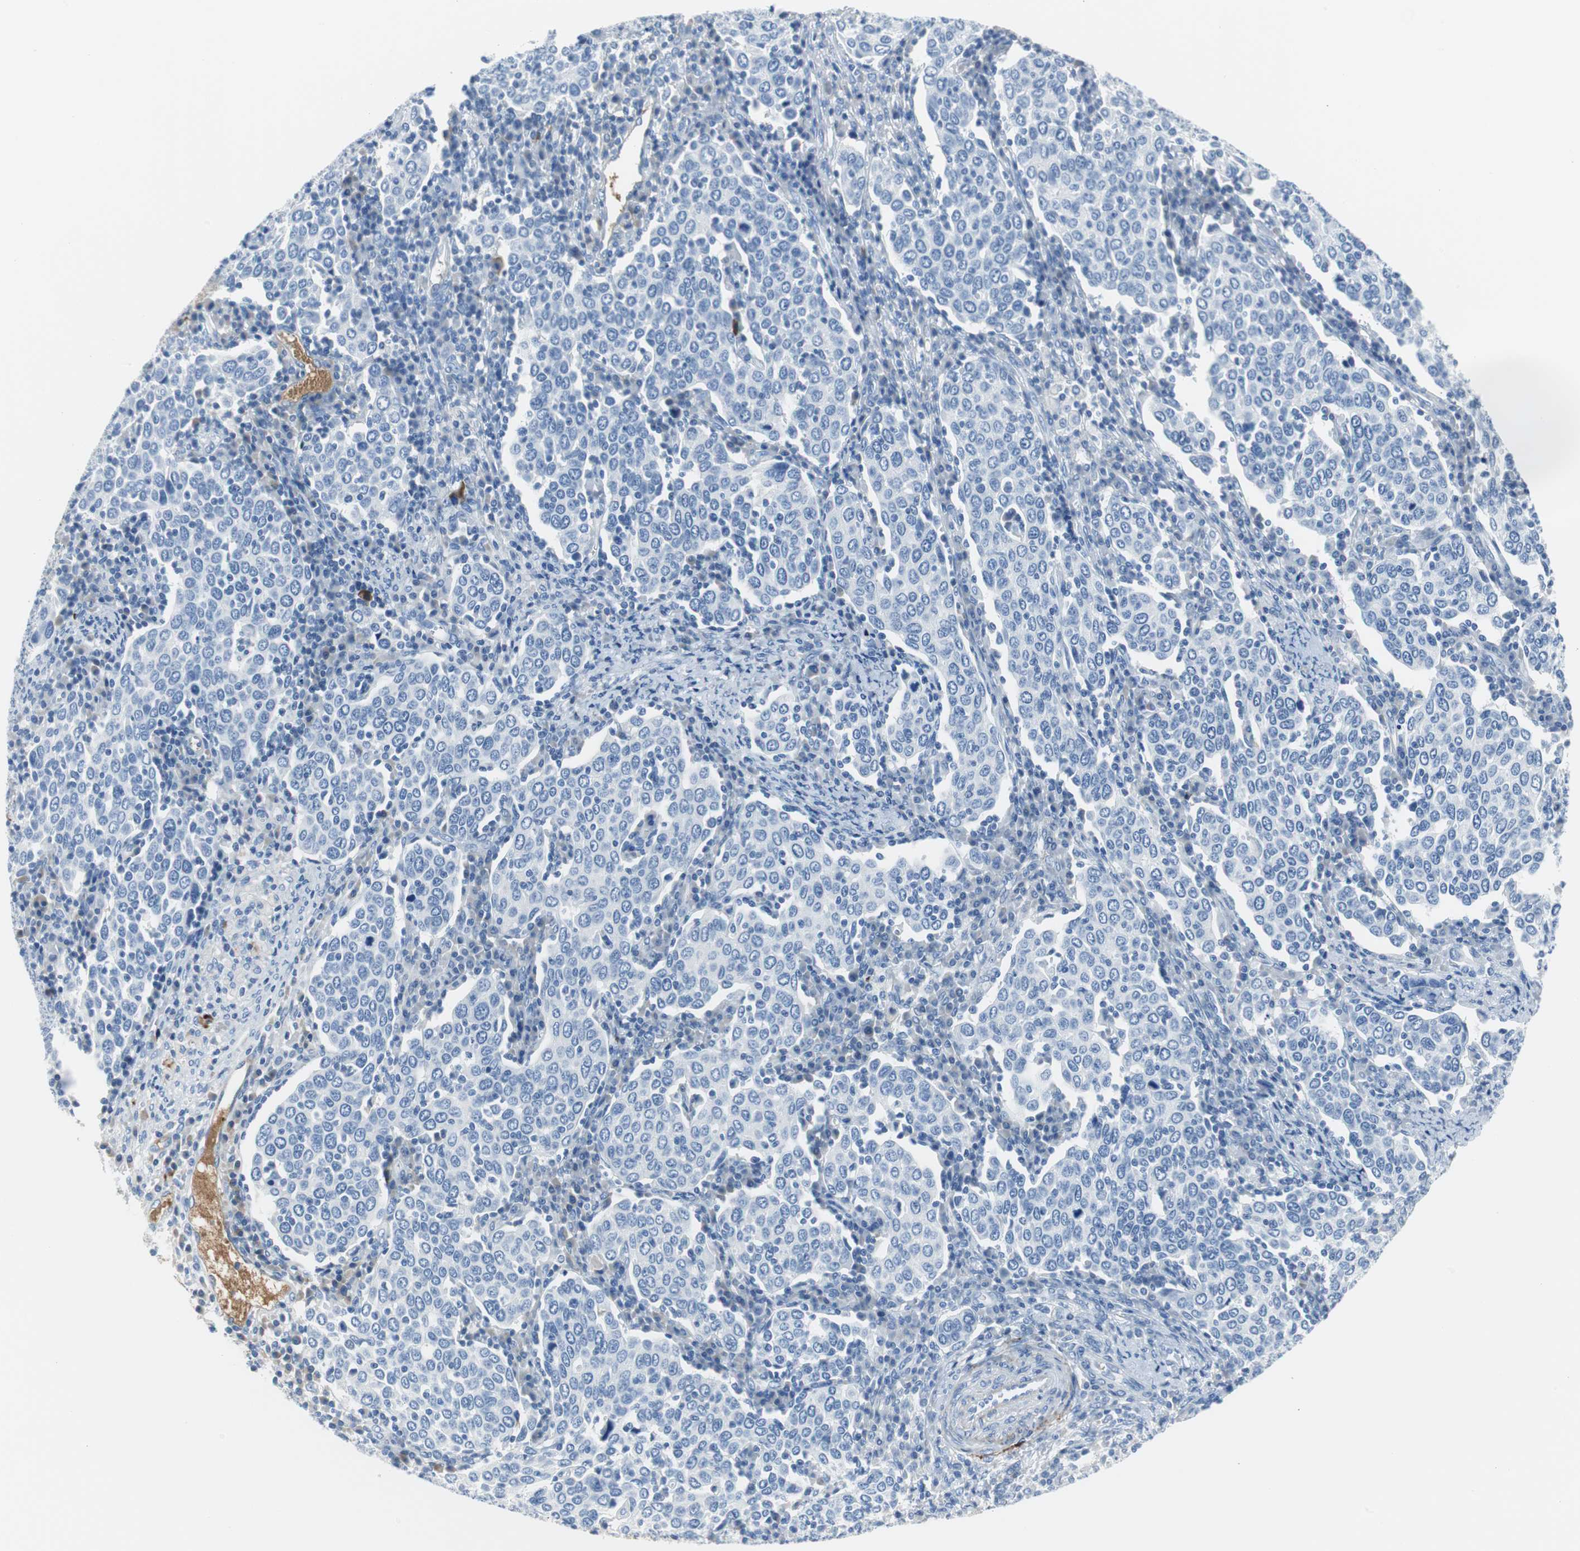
{"staining": {"intensity": "negative", "quantity": "none", "location": "none"}, "tissue": "cervical cancer", "cell_type": "Tumor cells", "image_type": "cancer", "snomed": [{"axis": "morphology", "description": "Squamous cell carcinoma, NOS"}, {"axis": "topography", "description": "Cervix"}], "caption": "A high-resolution histopathology image shows immunohistochemistry (IHC) staining of cervical cancer (squamous cell carcinoma), which displays no significant expression in tumor cells.", "gene": "APCS", "patient": {"sex": "female", "age": 40}}